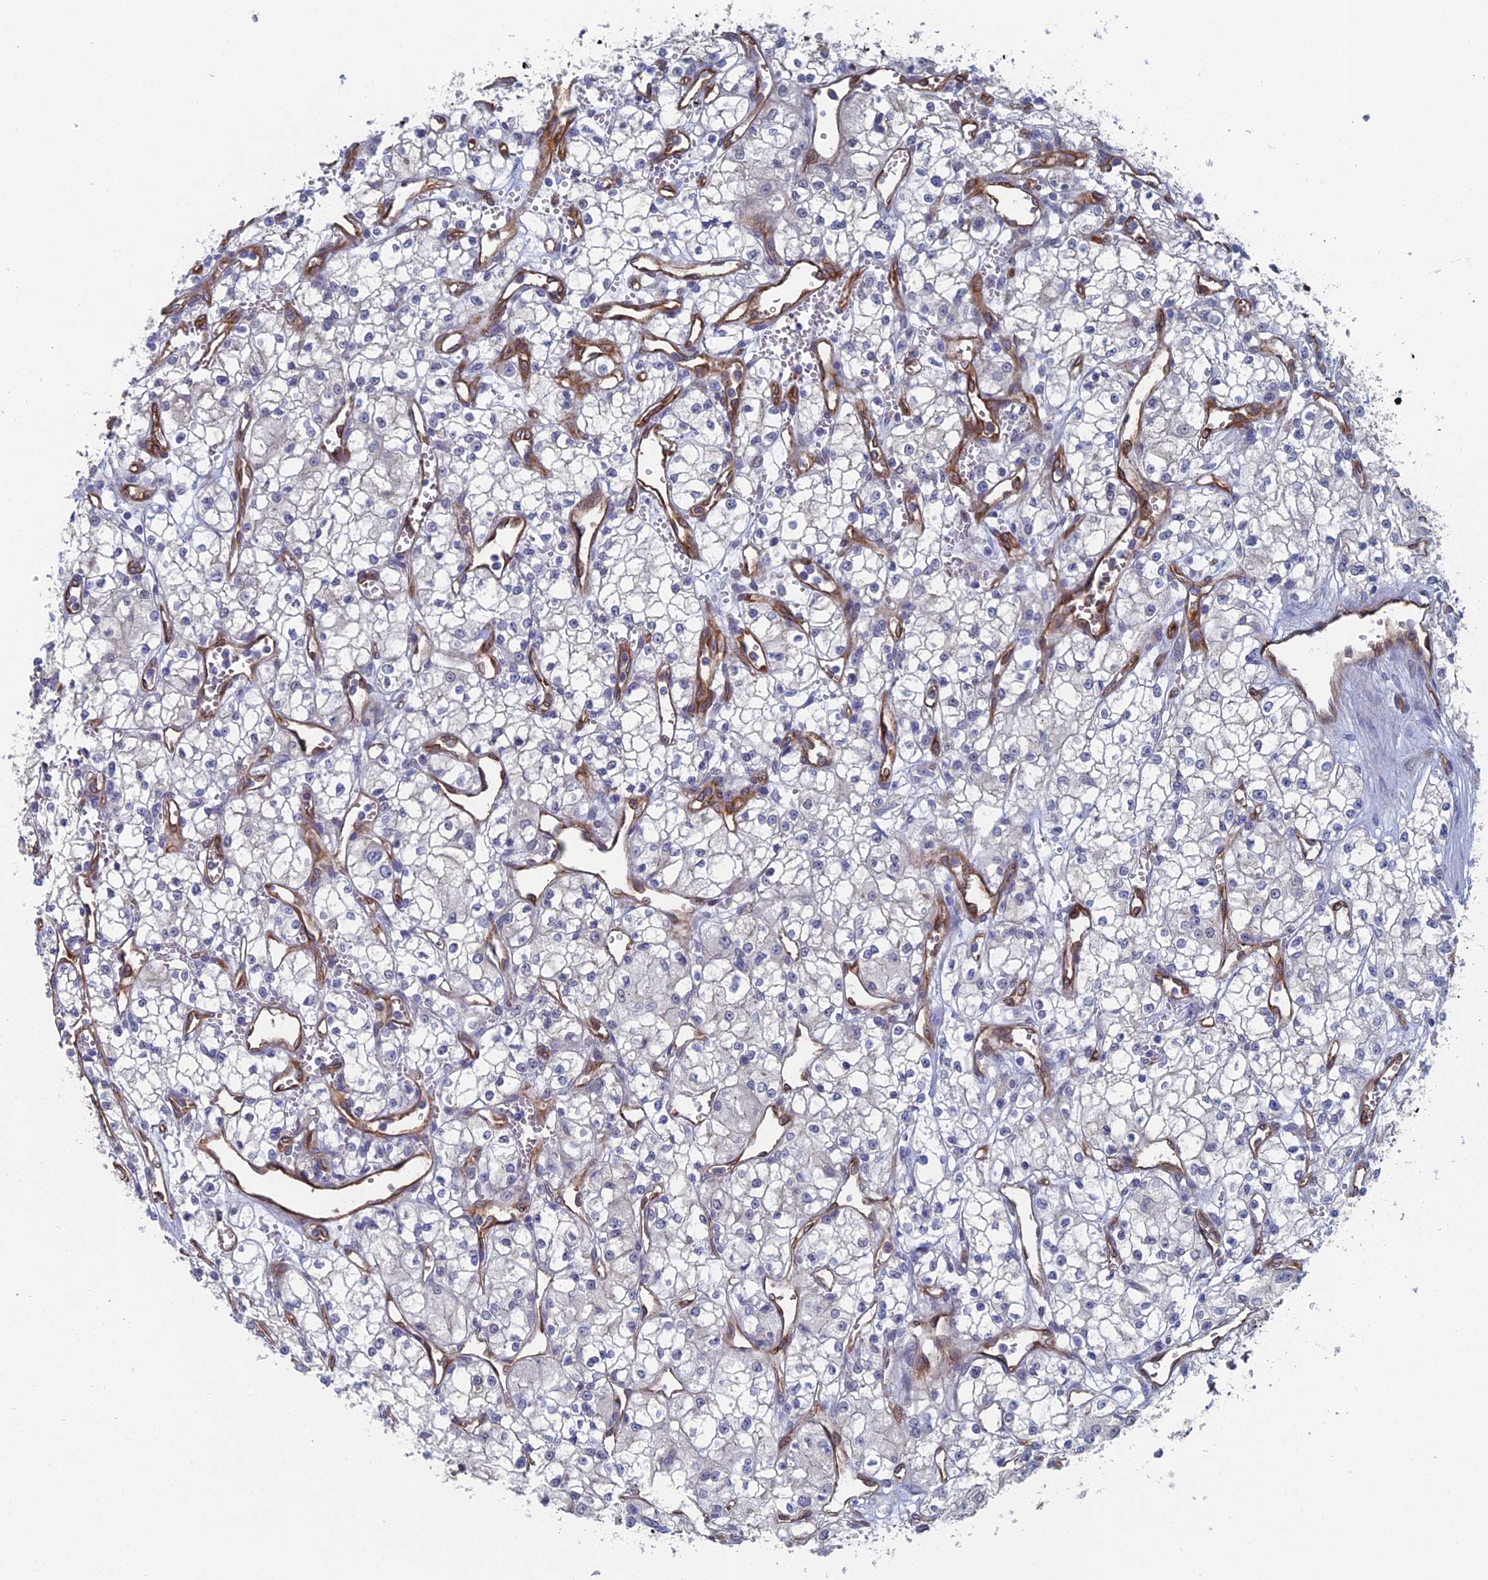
{"staining": {"intensity": "negative", "quantity": "none", "location": "none"}, "tissue": "renal cancer", "cell_type": "Tumor cells", "image_type": "cancer", "snomed": [{"axis": "morphology", "description": "Adenocarcinoma, NOS"}, {"axis": "topography", "description": "Kidney"}], "caption": "DAB immunohistochemical staining of human renal adenocarcinoma demonstrates no significant positivity in tumor cells. (Immunohistochemistry (ihc), brightfield microscopy, high magnification).", "gene": "ARAP3", "patient": {"sex": "male", "age": 59}}